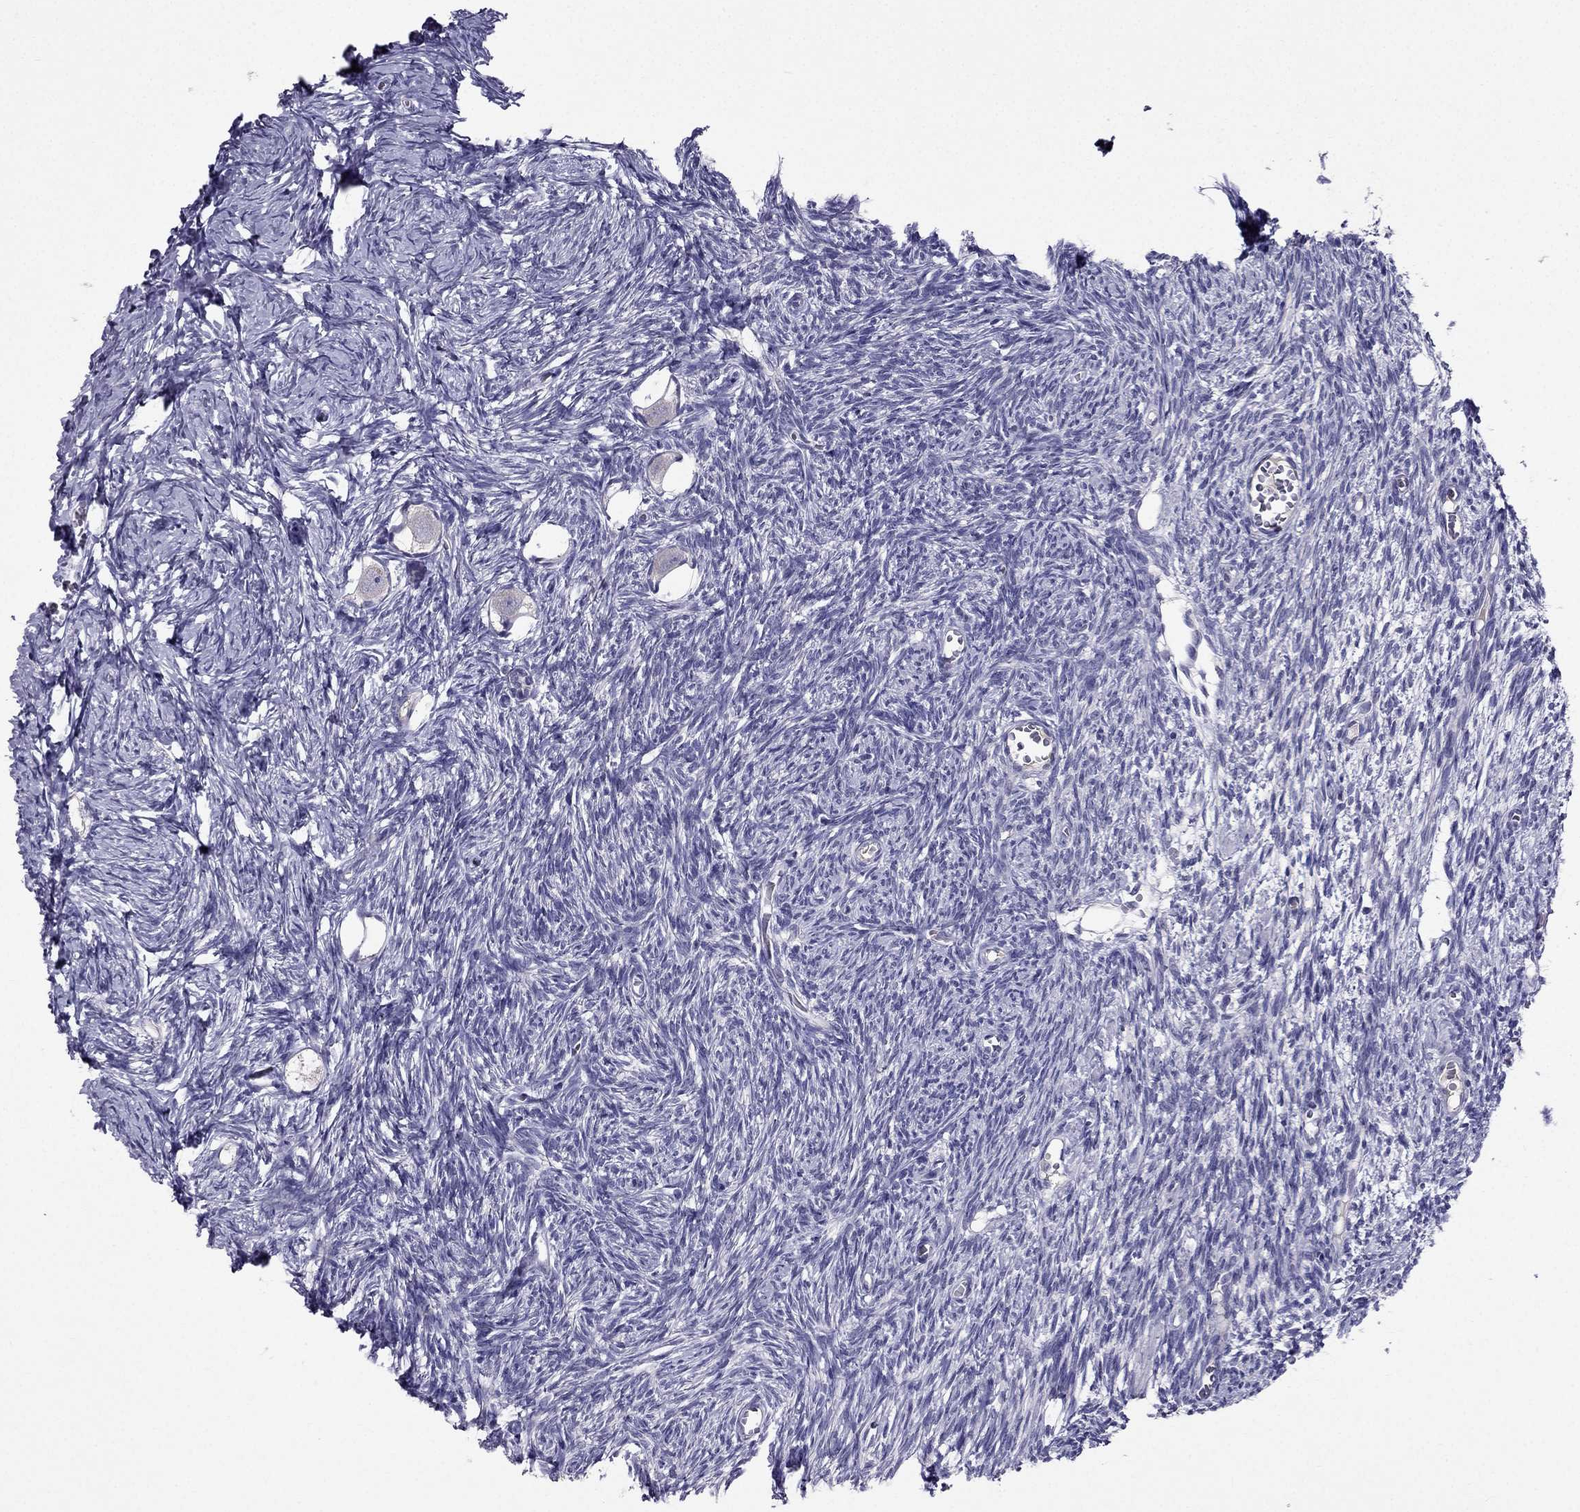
{"staining": {"intensity": "negative", "quantity": "none", "location": "none"}, "tissue": "ovary", "cell_type": "Follicle cells", "image_type": "normal", "snomed": [{"axis": "morphology", "description": "Normal tissue, NOS"}, {"axis": "topography", "description": "Ovary"}], "caption": "Immunohistochemical staining of benign human ovary reveals no significant positivity in follicle cells. (Stains: DAB (3,3'-diaminobenzidine) IHC with hematoxylin counter stain, Microscopy: brightfield microscopy at high magnification).", "gene": "DUSP15", "patient": {"sex": "female", "age": 27}}